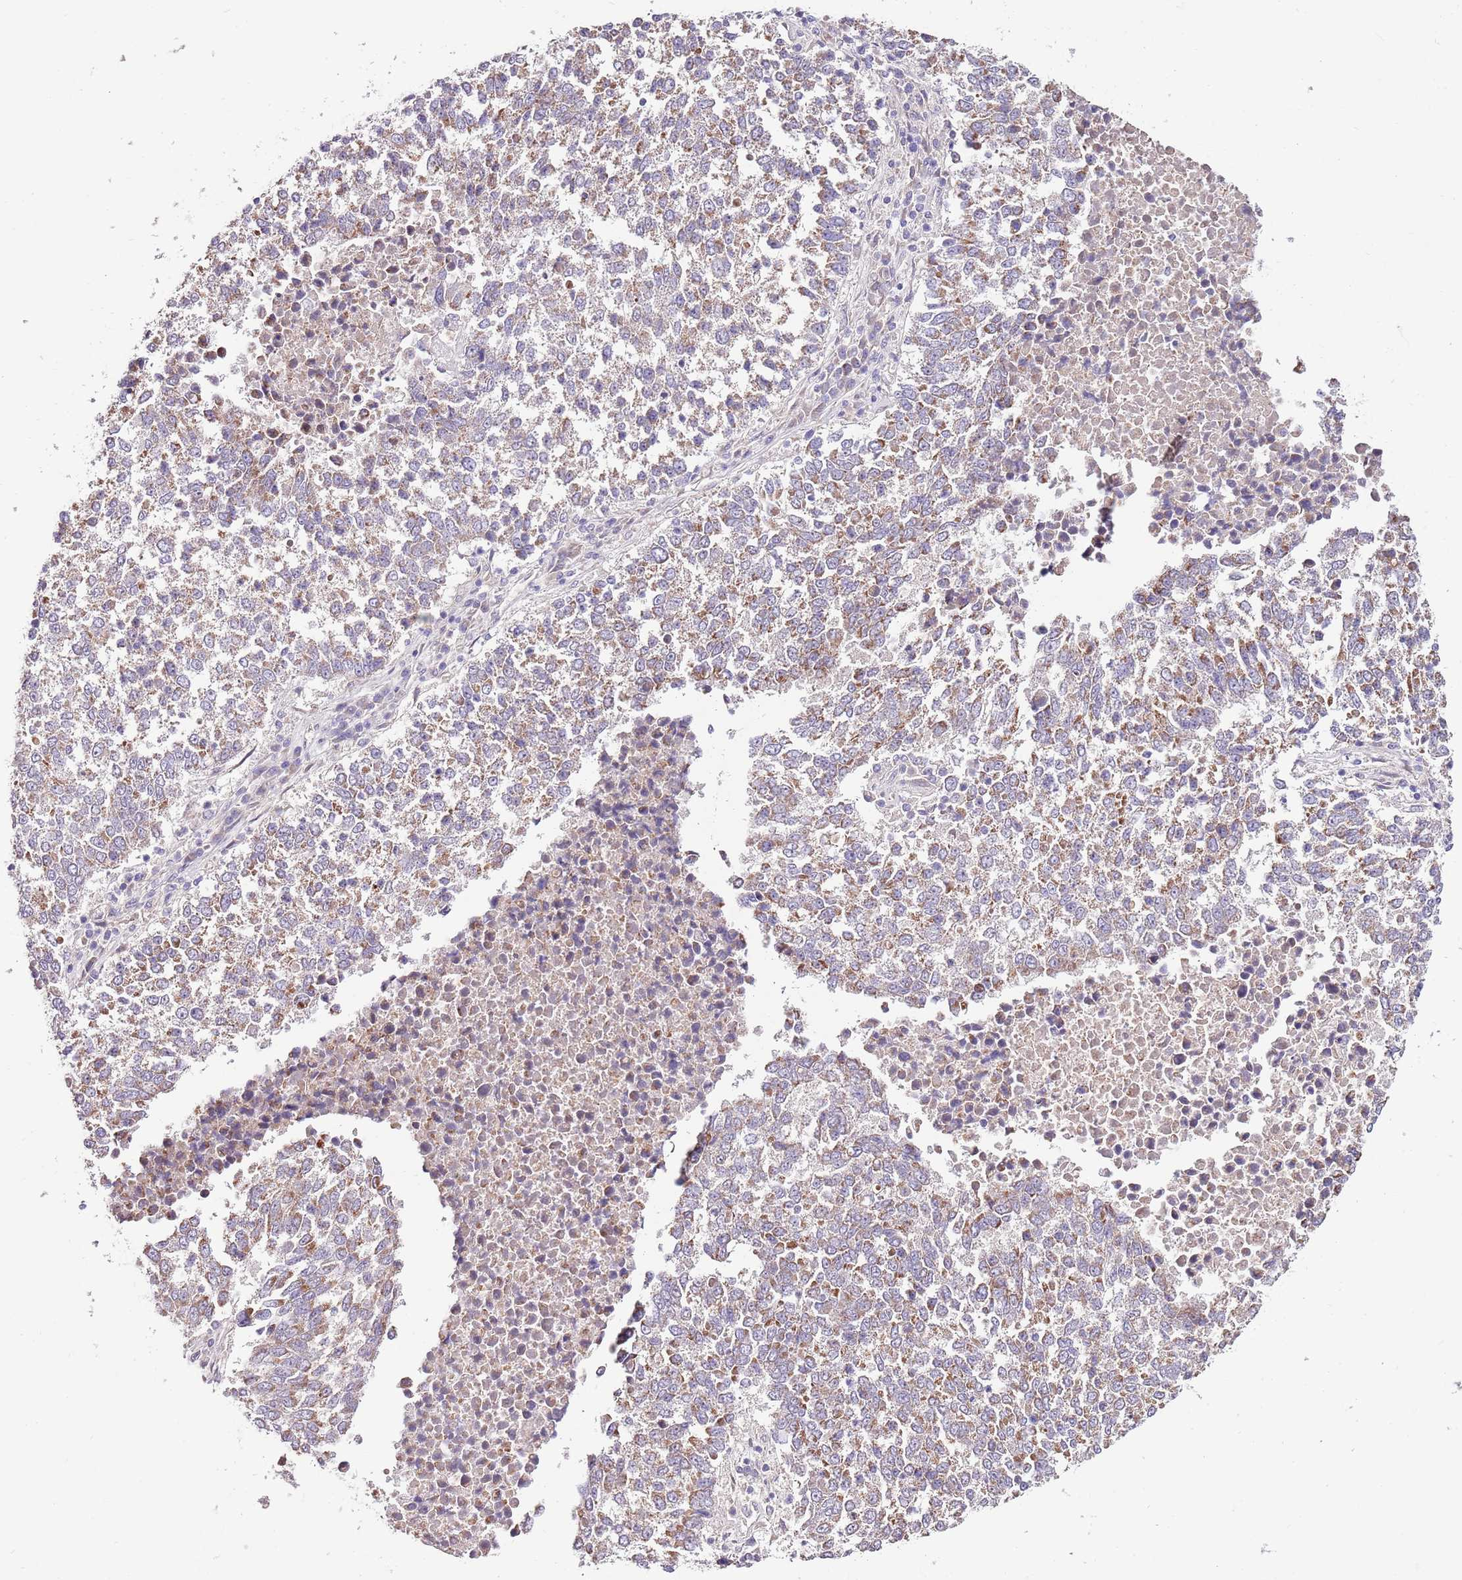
{"staining": {"intensity": "weak", "quantity": ">75%", "location": "cytoplasmic/membranous"}, "tissue": "lung cancer", "cell_type": "Tumor cells", "image_type": "cancer", "snomed": [{"axis": "morphology", "description": "Squamous cell carcinoma, NOS"}, {"axis": "topography", "description": "Lung"}], "caption": "Protein expression analysis of human lung squamous cell carcinoma reveals weak cytoplasmic/membranous expression in about >75% of tumor cells.", "gene": "SMG1", "patient": {"sex": "male", "age": 73}}